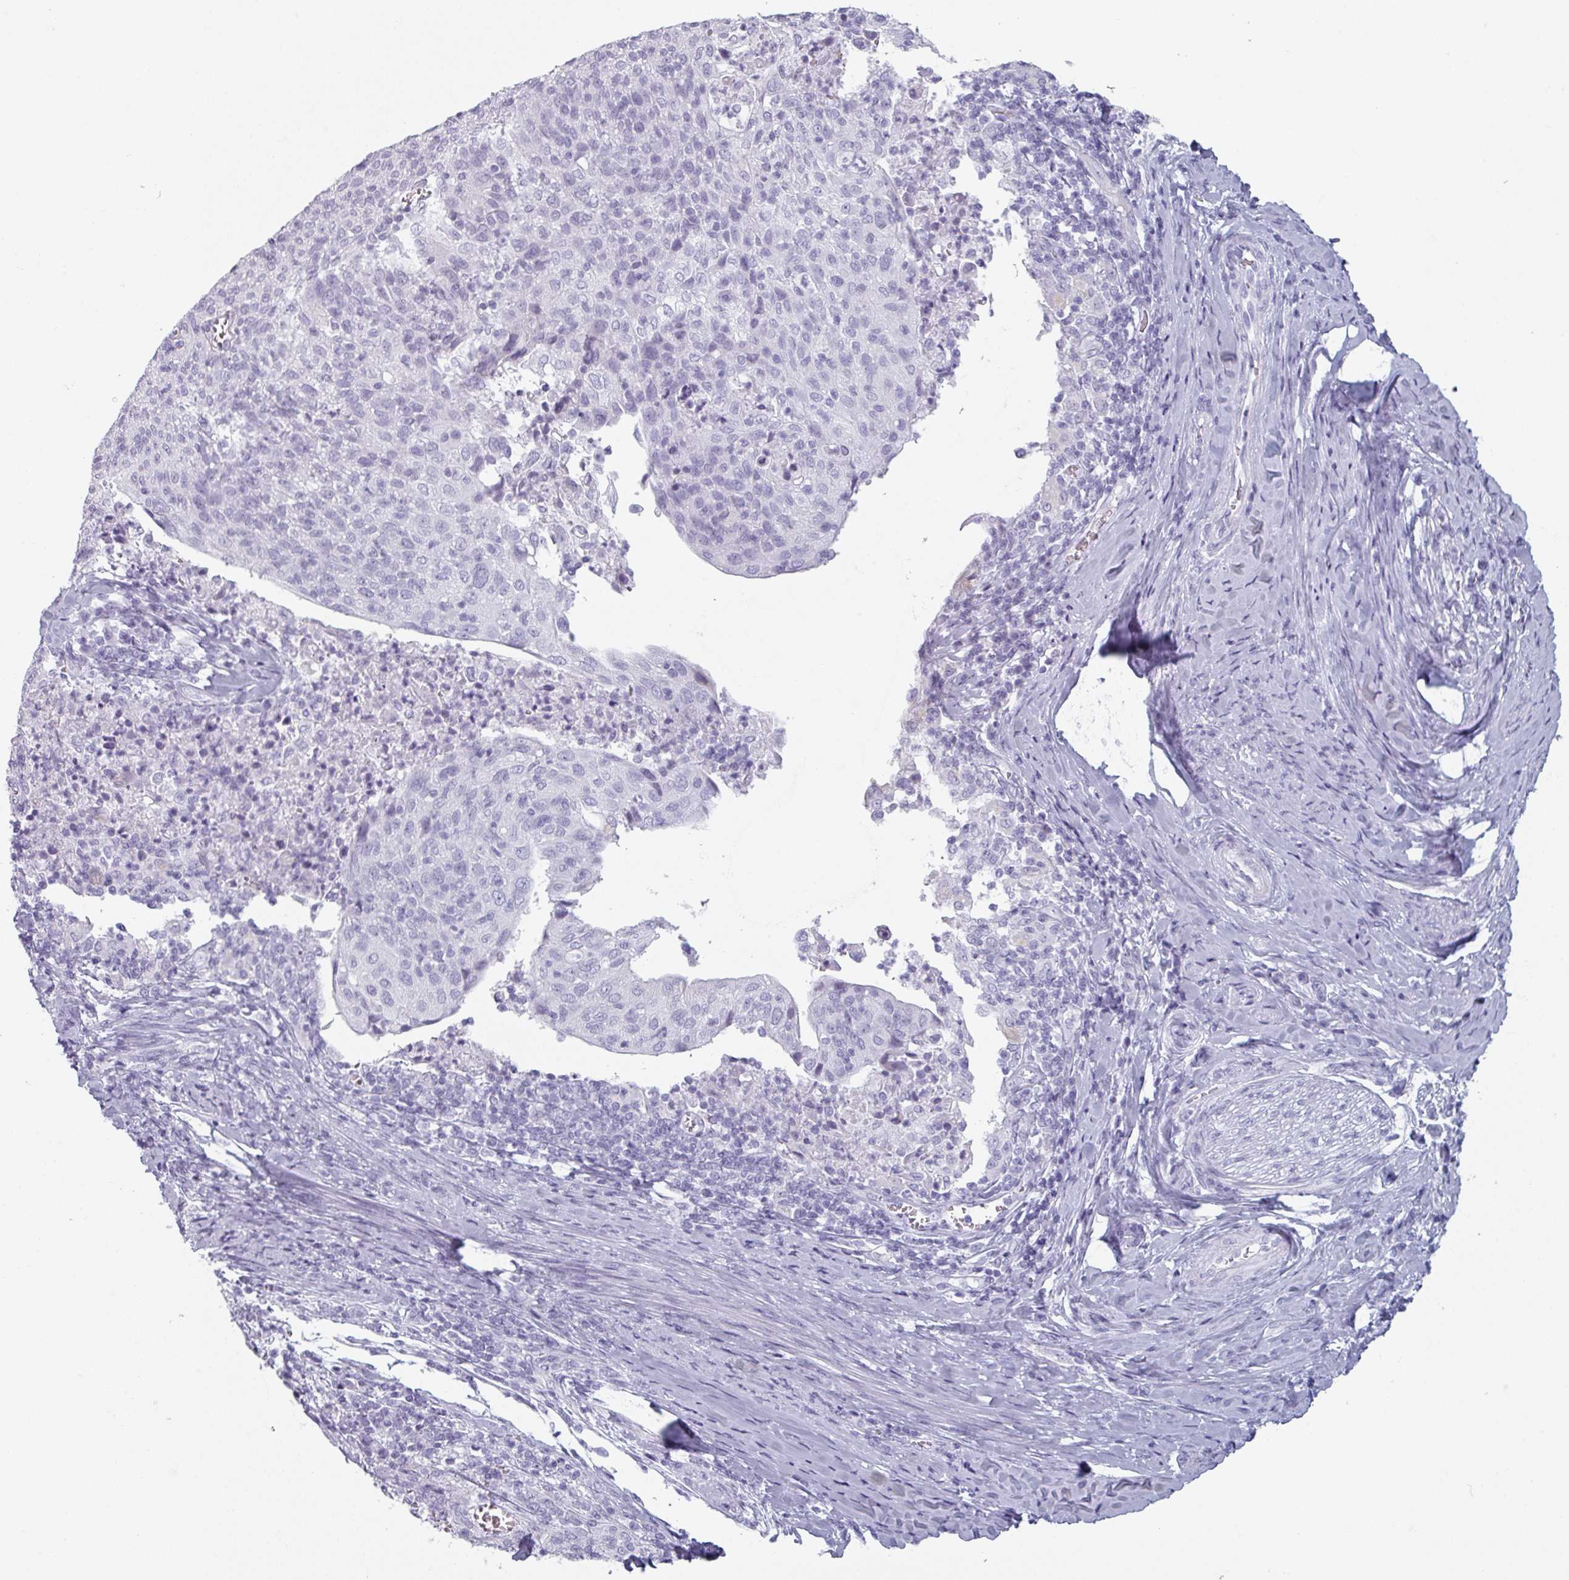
{"staining": {"intensity": "negative", "quantity": "none", "location": "none"}, "tissue": "cervical cancer", "cell_type": "Tumor cells", "image_type": "cancer", "snomed": [{"axis": "morphology", "description": "Squamous cell carcinoma, NOS"}, {"axis": "topography", "description": "Cervix"}], "caption": "A high-resolution histopathology image shows immunohistochemistry staining of cervical squamous cell carcinoma, which exhibits no significant positivity in tumor cells.", "gene": "SLC35G2", "patient": {"sex": "female", "age": 52}}